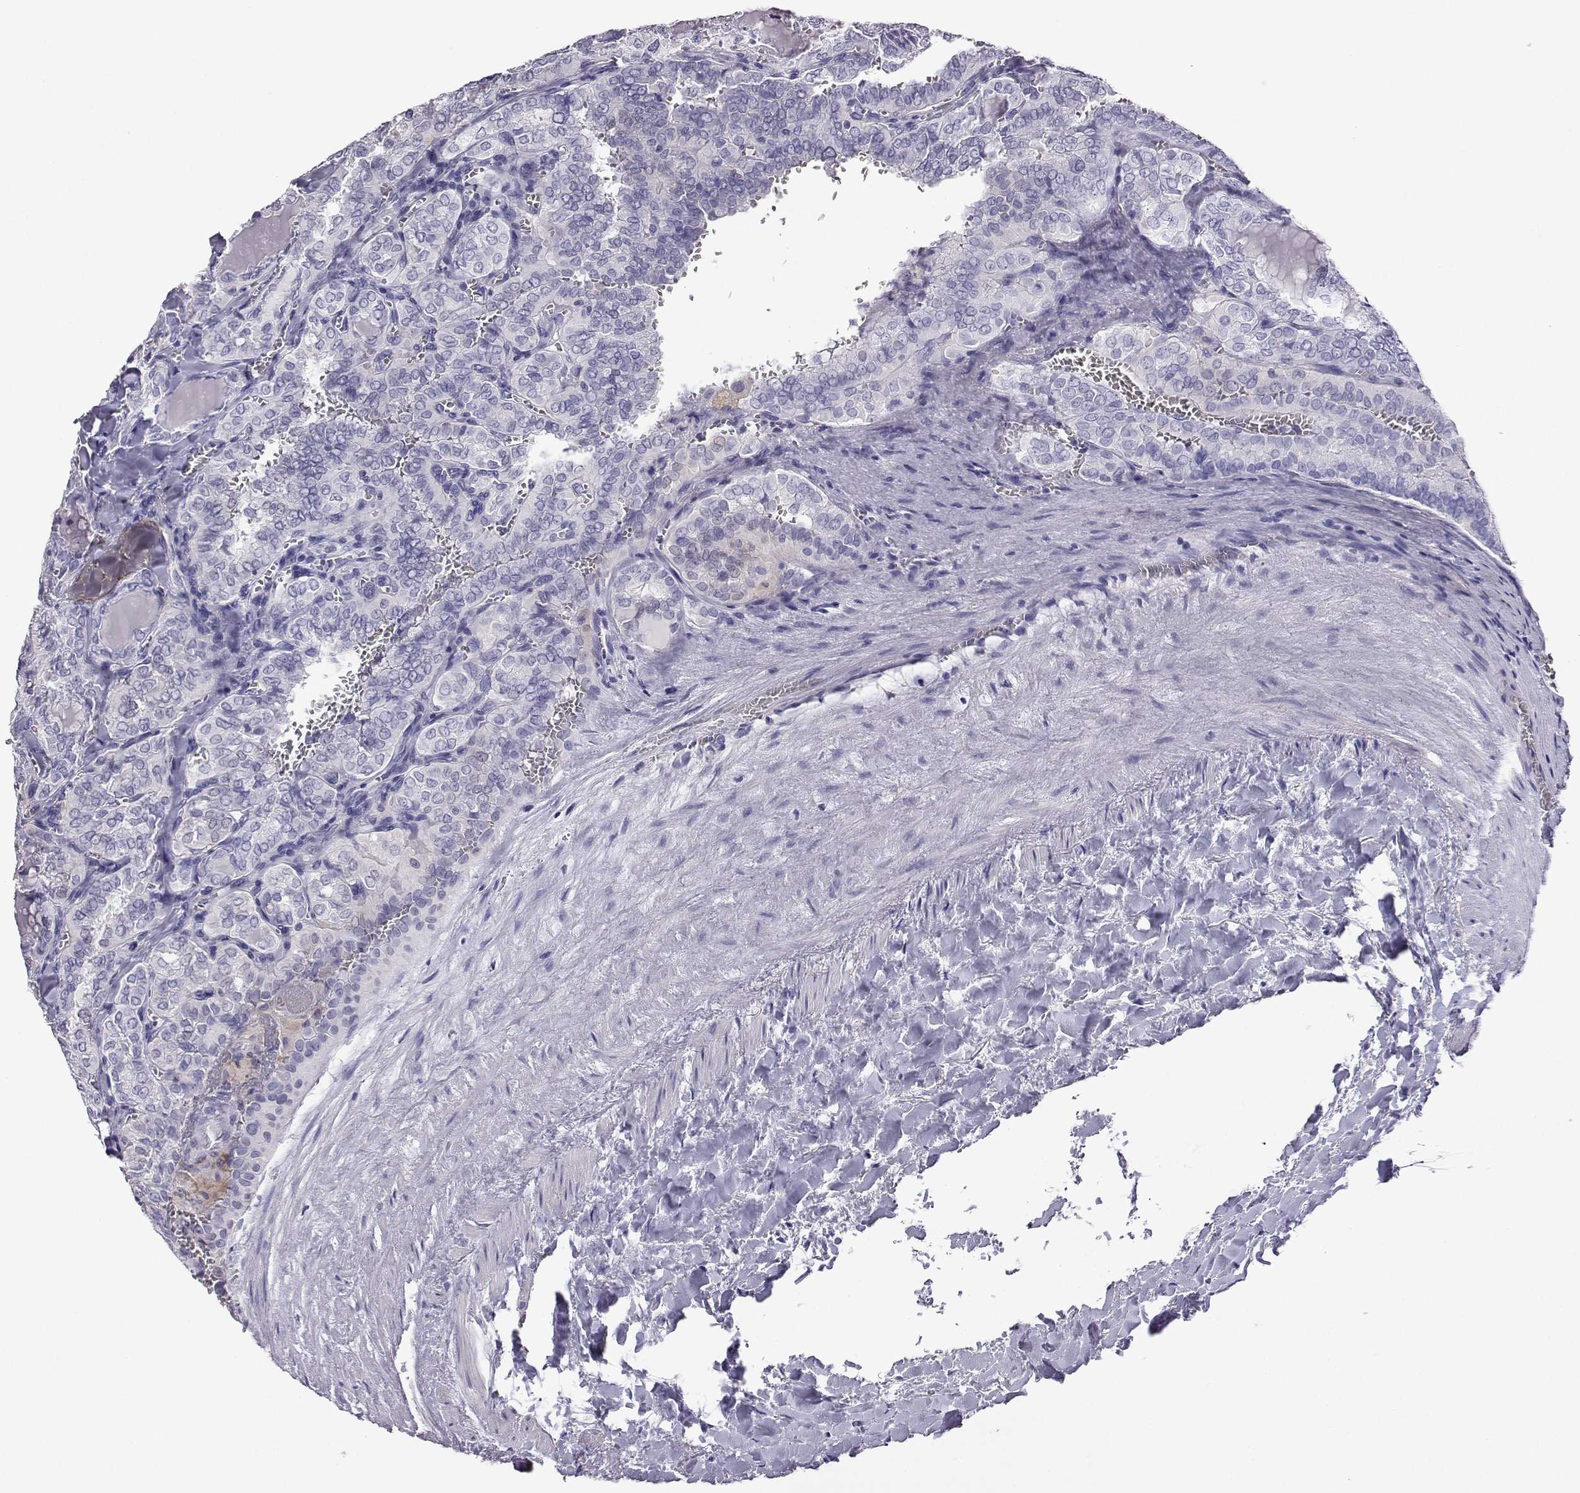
{"staining": {"intensity": "negative", "quantity": "none", "location": "none"}, "tissue": "thyroid cancer", "cell_type": "Tumor cells", "image_type": "cancer", "snomed": [{"axis": "morphology", "description": "Papillary adenocarcinoma, NOS"}, {"axis": "topography", "description": "Thyroid gland"}], "caption": "Immunohistochemistry (IHC) photomicrograph of human thyroid cancer (papillary adenocarcinoma) stained for a protein (brown), which displays no staining in tumor cells.", "gene": "AKR1B1", "patient": {"sex": "female", "age": 41}}